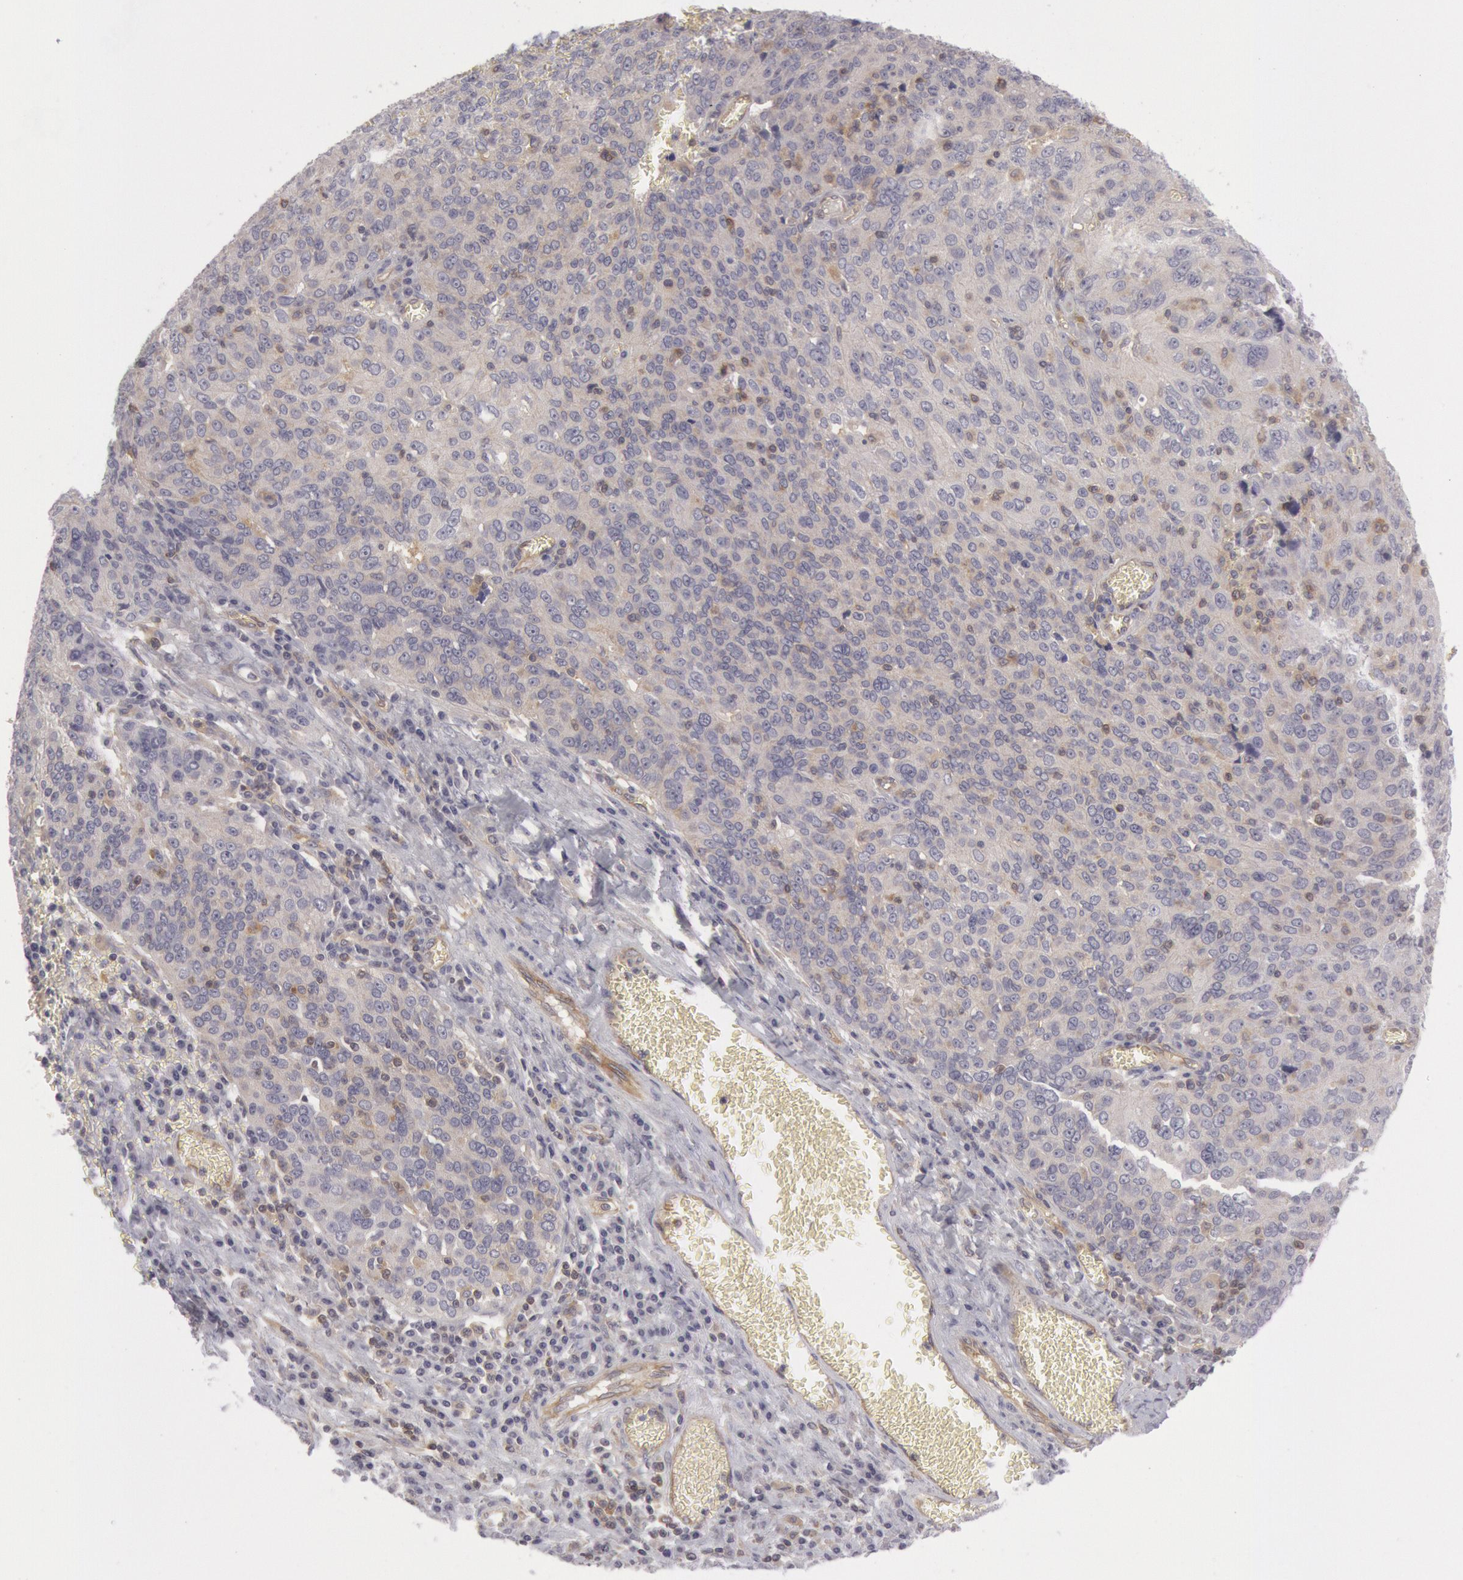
{"staining": {"intensity": "weak", "quantity": "25%-75%", "location": "cytoplasmic/membranous"}, "tissue": "ovarian cancer", "cell_type": "Tumor cells", "image_type": "cancer", "snomed": [{"axis": "morphology", "description": "Carcinoma, endometroid"}, {"axis": "topography", "description": "Ovary"}], "caption": "An image showing weak cytoplasmic/membranous positivity in about 25%-75% of tumor cells in ovarian cancer (endometroid carcinoma), as visualized by brown immunohistochemical staining.", "gene": "IKBKB", "patient": {"sex": "female", "age": 75}}